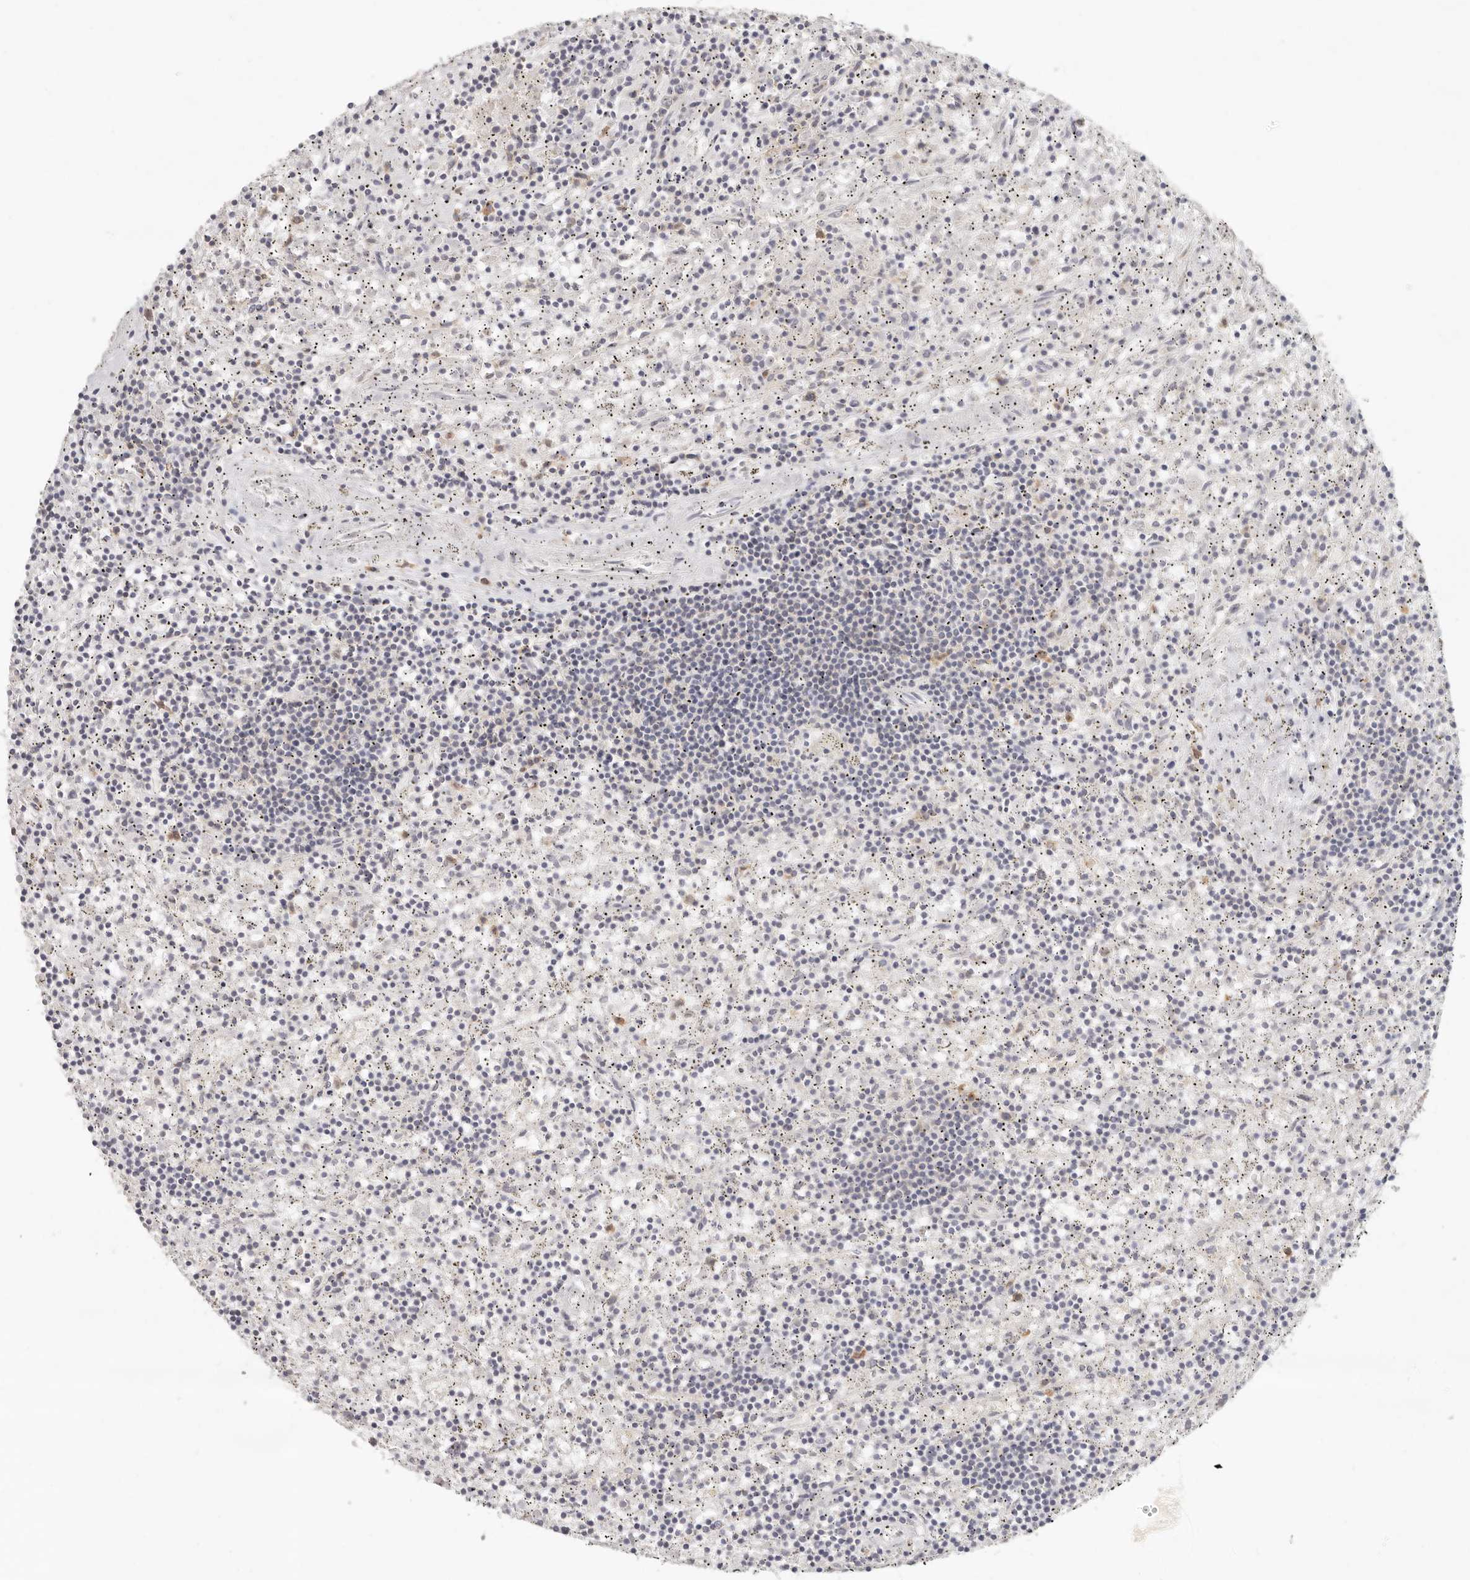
{"staining": {"intensity": "negative", "quantity": "none", "location": "none"}, "tissue": "lymphoma", "cell_type": "Tumor cells", "image_type": "cancer", "snomed": [{"axis": "morphology", "description": "Malignant lymphoma, non-Hodgkin's type, Low grade"}, {"axis": "topography", "description": "Spleen"}], "caption": "Immunohistochemistry photomicrograph of human lymphoma stained for a protein (brown), which reveals no staining in tumor cells.", "gene": "ANXA9", "patient": {"sex": "male", "age": 76}}